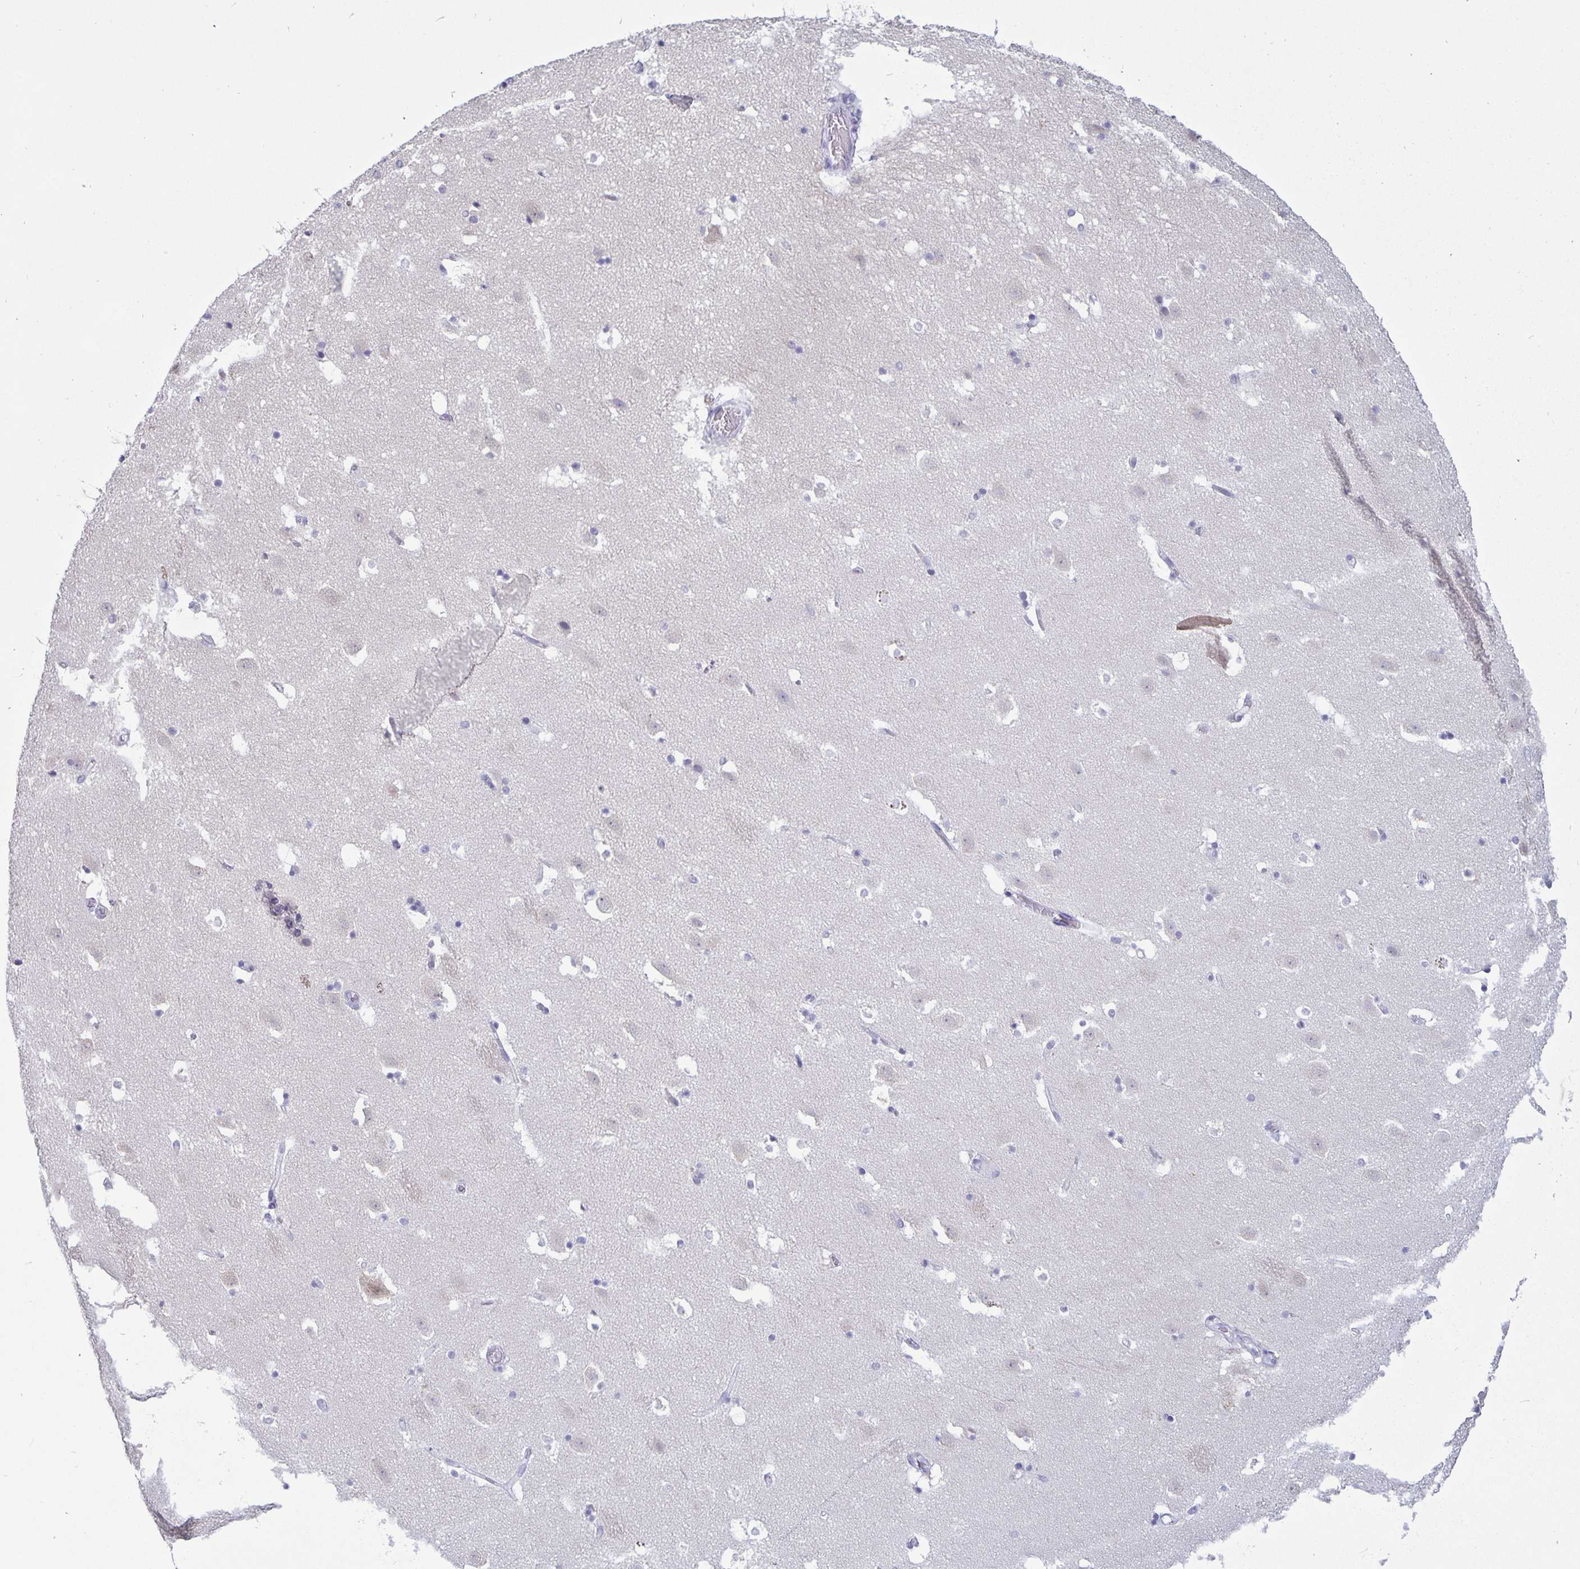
{"staining": {"intensity": "negative", "quantity": "none", "location": "none"}, "tissue": "caudate", "cell_type": "Glial cells", "image_type": "normal", "snomed": [{"axis": "morphology", "description": "Normal tissue, NOS"}, {"axis": "topography", "description": "Lateral ventricle wall"}], "caption": "The micrograph exhibits no staining of glial cells in normal caudate.", "gene": "BPIFA3", "patient": {"sex": "male", "age": 37}}